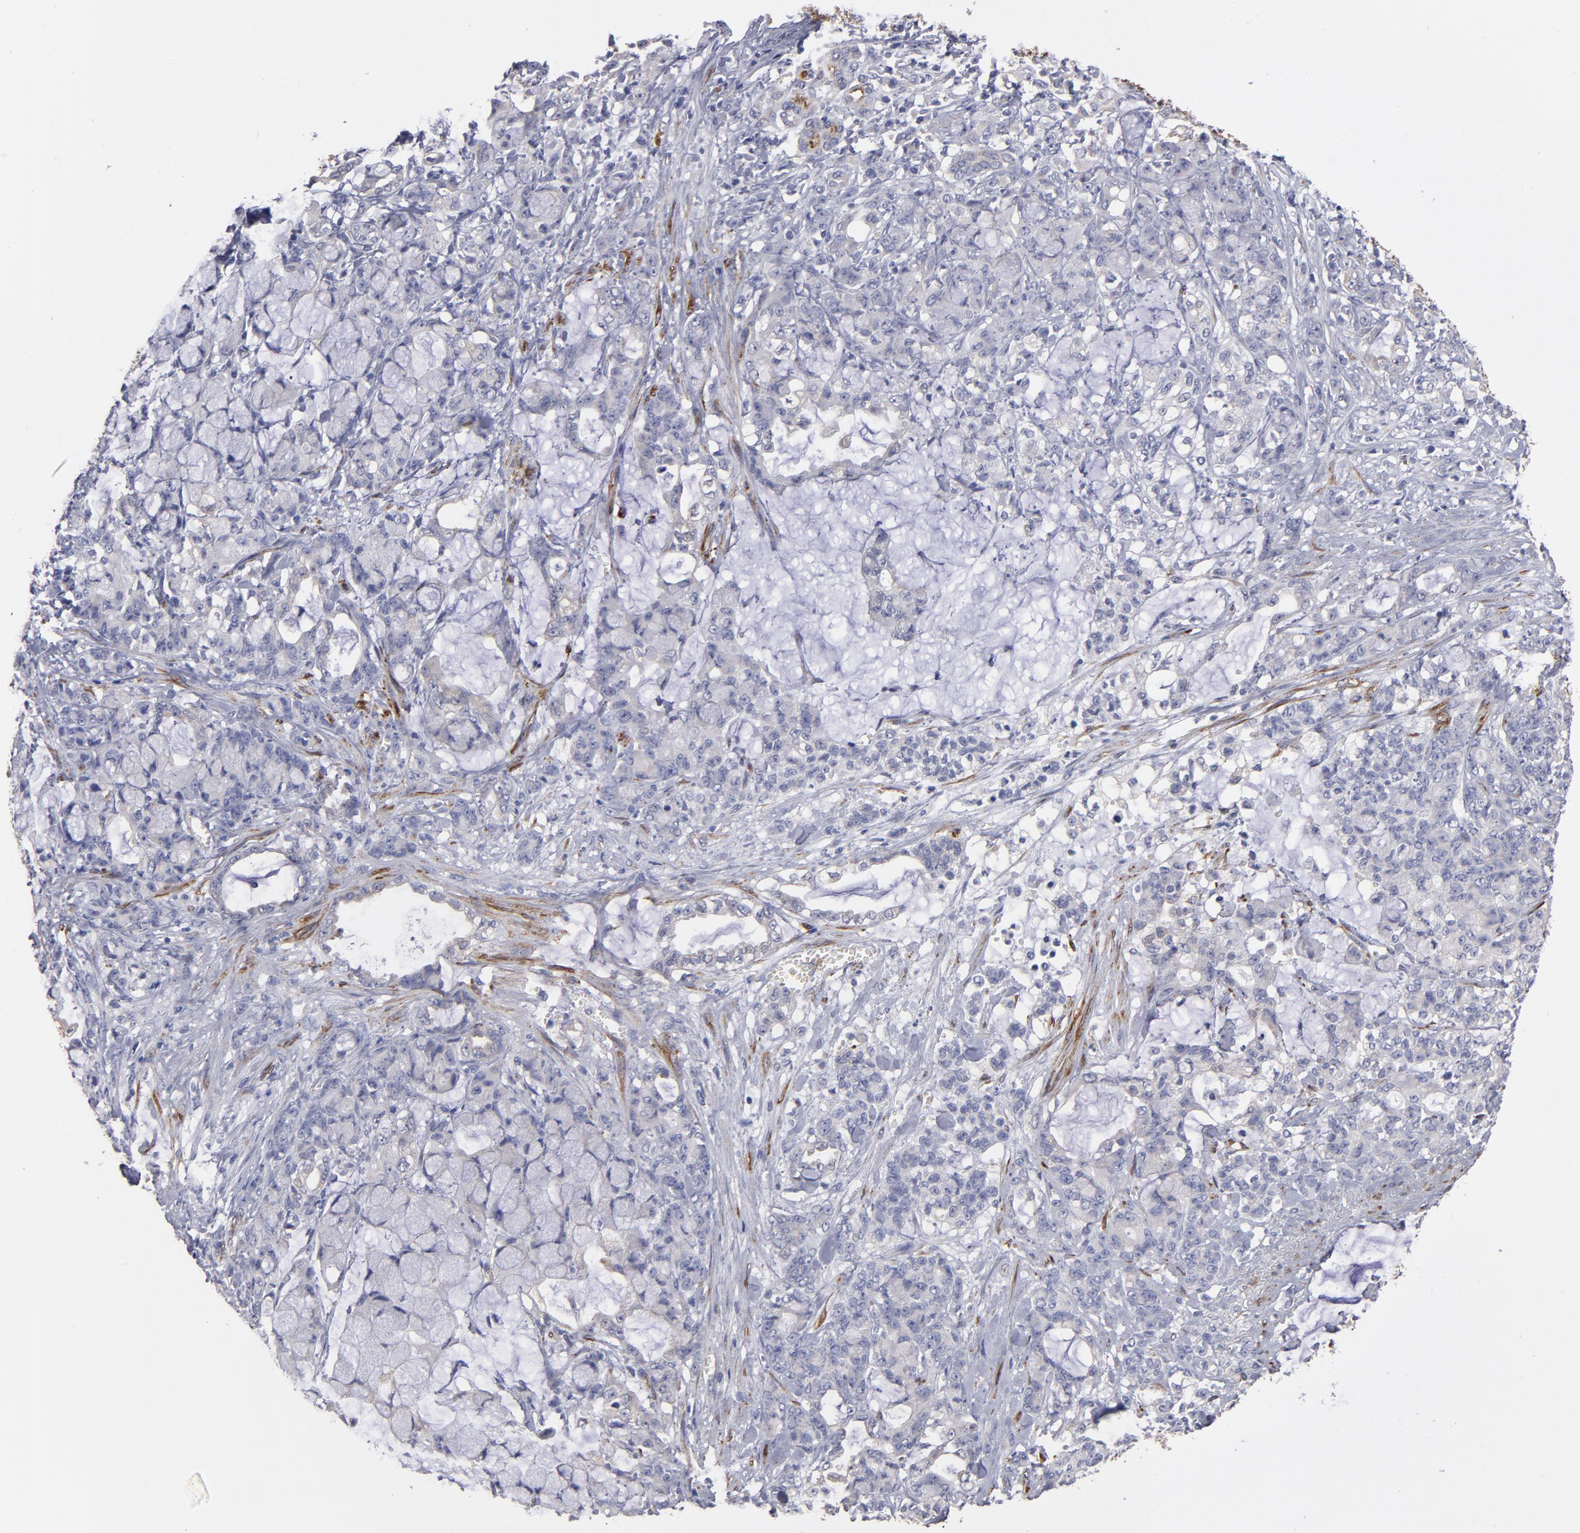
{"staining": {"intensity": "weak", "quantity": "<25%", "location": "cytoplasmic/membranous"}, "tissue": "pancreatic cancer", "cell_type": "Tumor cells", "image_type": "cancer", "snomed": [{"axis": "morphology", "description": "Adenocarcinoma, NOS"}, {"axis": "topography", "description": "Pancreas"}], "caption": "Image shows no significant protein positivity in tumor cells of pancreatic adenocarcinoma.", "gene": "SLMAP", "patient": {"sex": "female", "age": 73}}